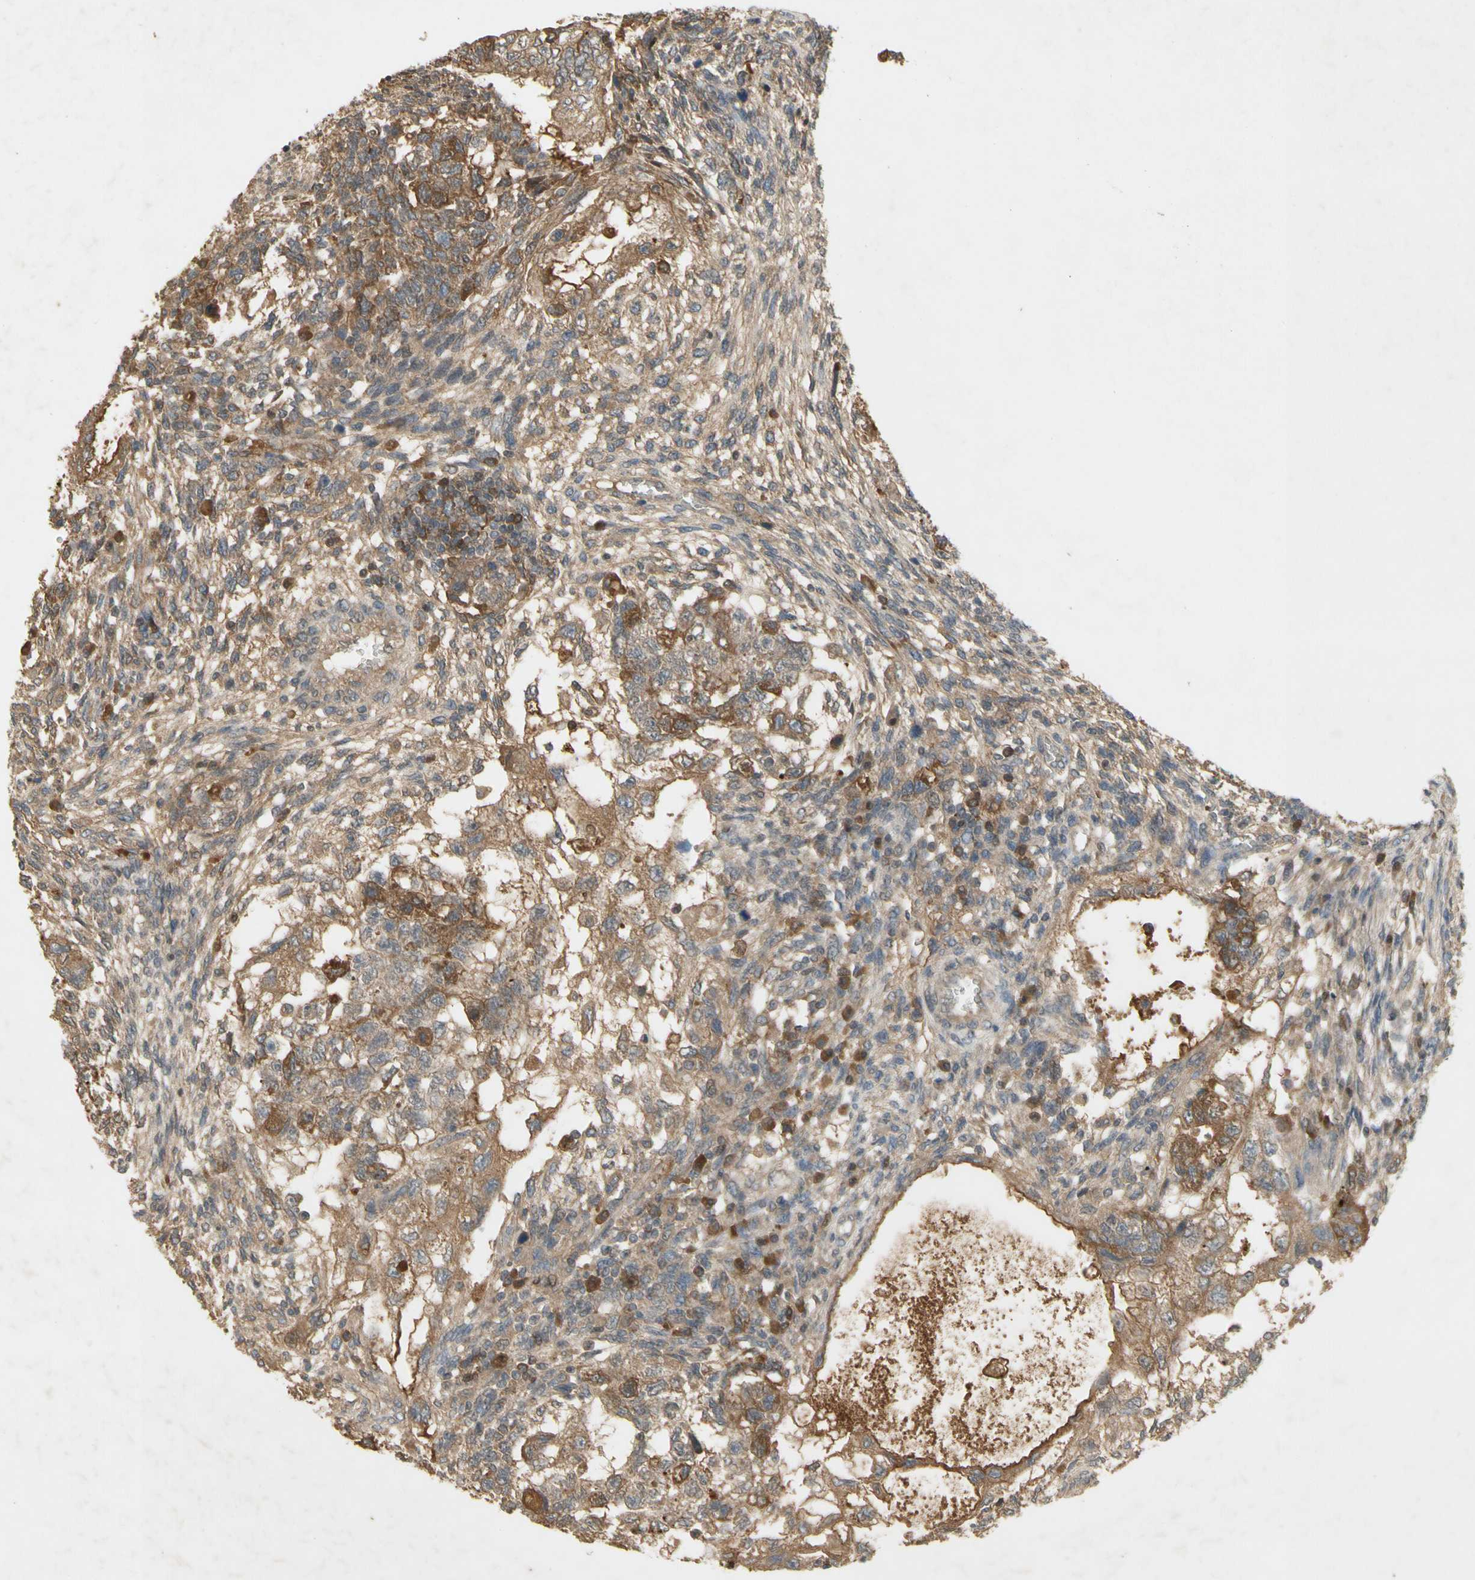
{"staining": {"intensity": "moderate", "quantity": "25%-75%", "location": "cytoplasmic/membranous"}, "tissue": "testis cancer", "cell_type": "Tumor cells", "image_type": "cancer", "snomed": [{"axis": "morphology", "description": "Normal tissue, NOS"}, {"axis": "morphology", "description": "Carcinoma, Embryonal, NOS"}, {"axis": "topography", "description": "Testis"}], "caption": "Human testis cancer stained with a protein marker demonstrates moderate staining in tumor cells.", "gene": "NRG4", "patient": {"sex": "male", "age": 36}}